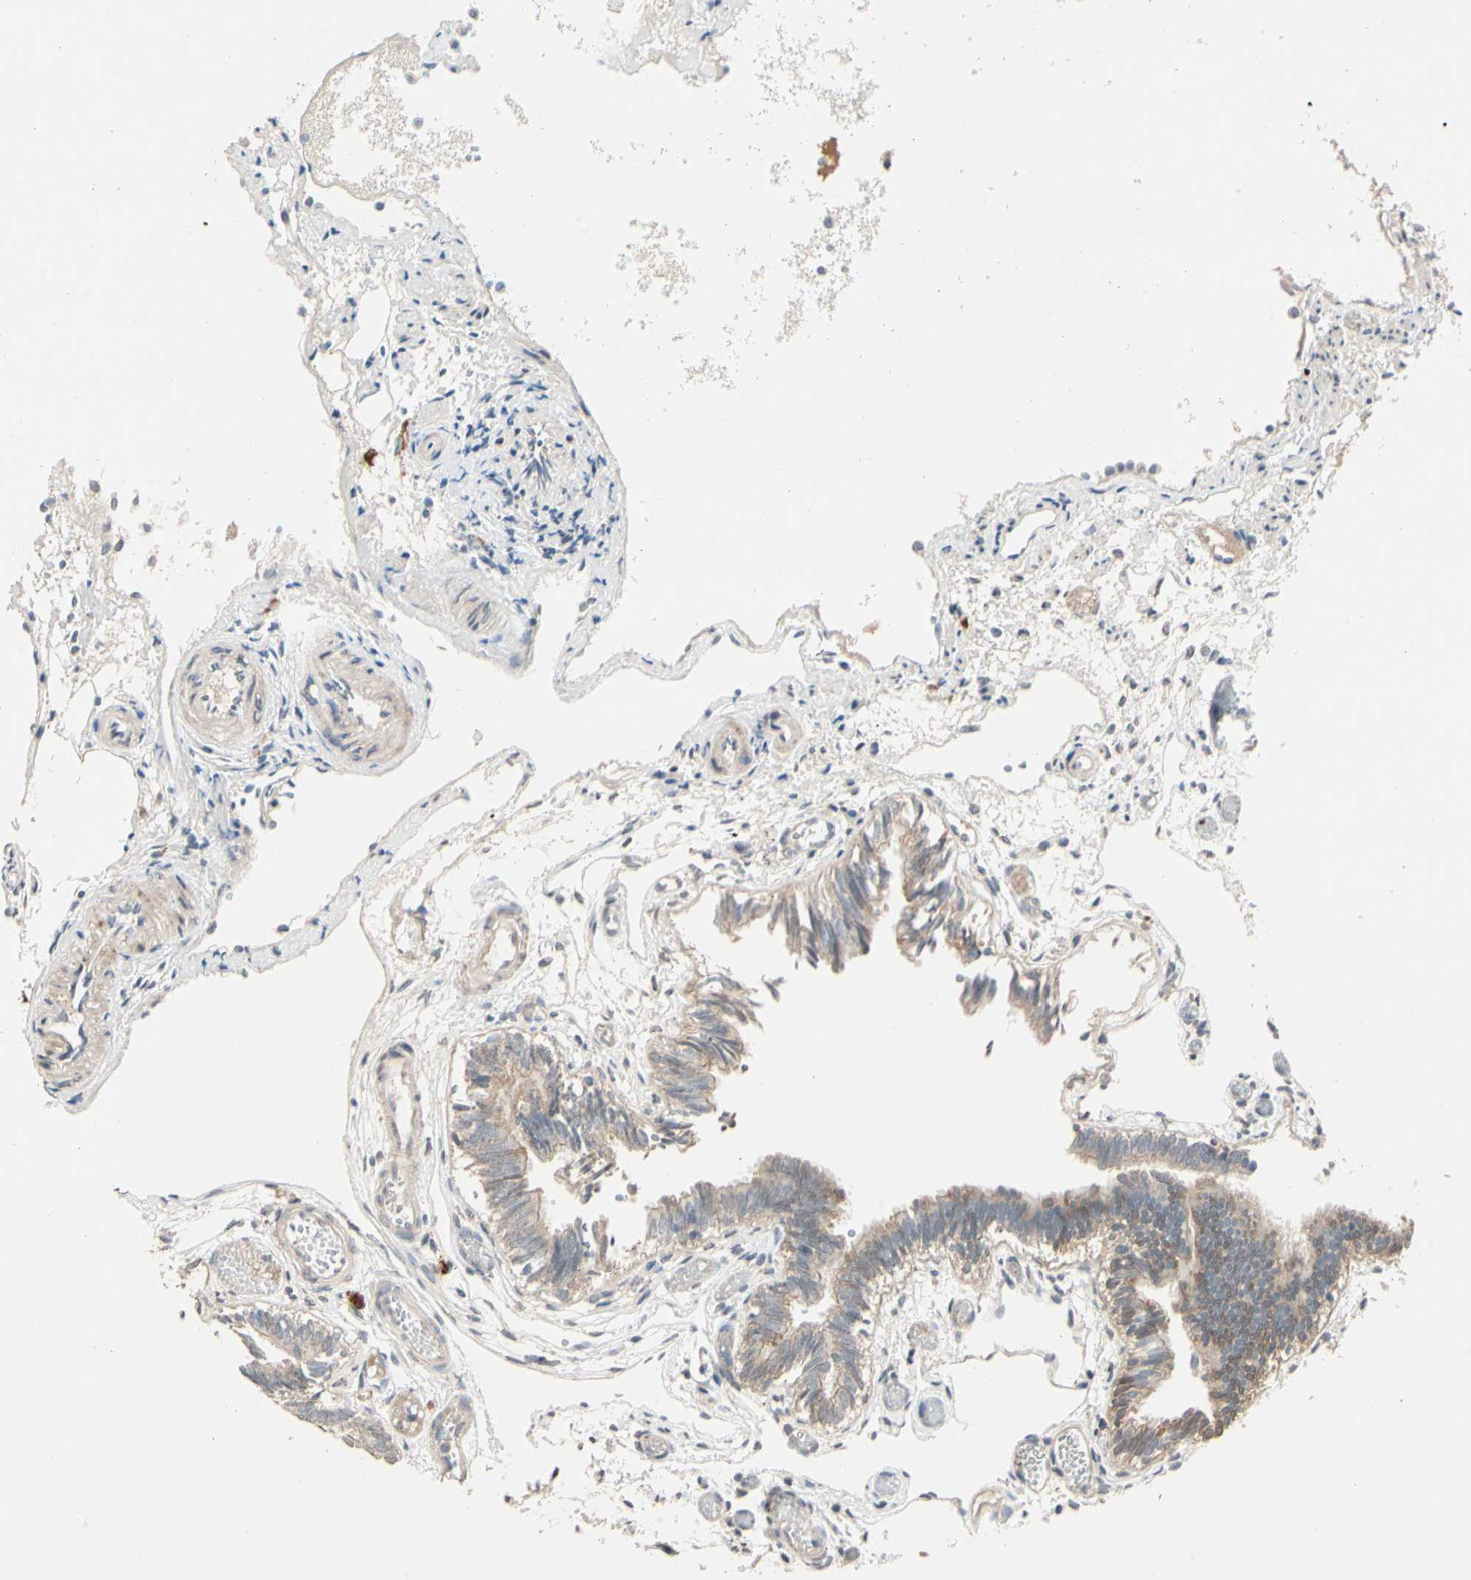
{"staining": {"intensity": "moderate", "quantity": ">75%", "location": "cytoplasmic/membranous"}, "tissue": "fallopian tube", "cell_type": "Glandular cells", "image_type": "normal", "snomed": [{"axis": "morphology", "description": "Normal tissue, NOS"}, {"axis": "topography", "description": "Fallopian tube"}], "caption": "Moderate cytoplasmic/membranous protein positivity is appreciated in about >75% of glandular cells in fallopian tube. The staining was performed using DAB, with brown indicating positive protein expression. Nuclei are stained blue with hematoxylin.", "gene": "ACSL5", "patient": {"sex": "female", "age": 29}}